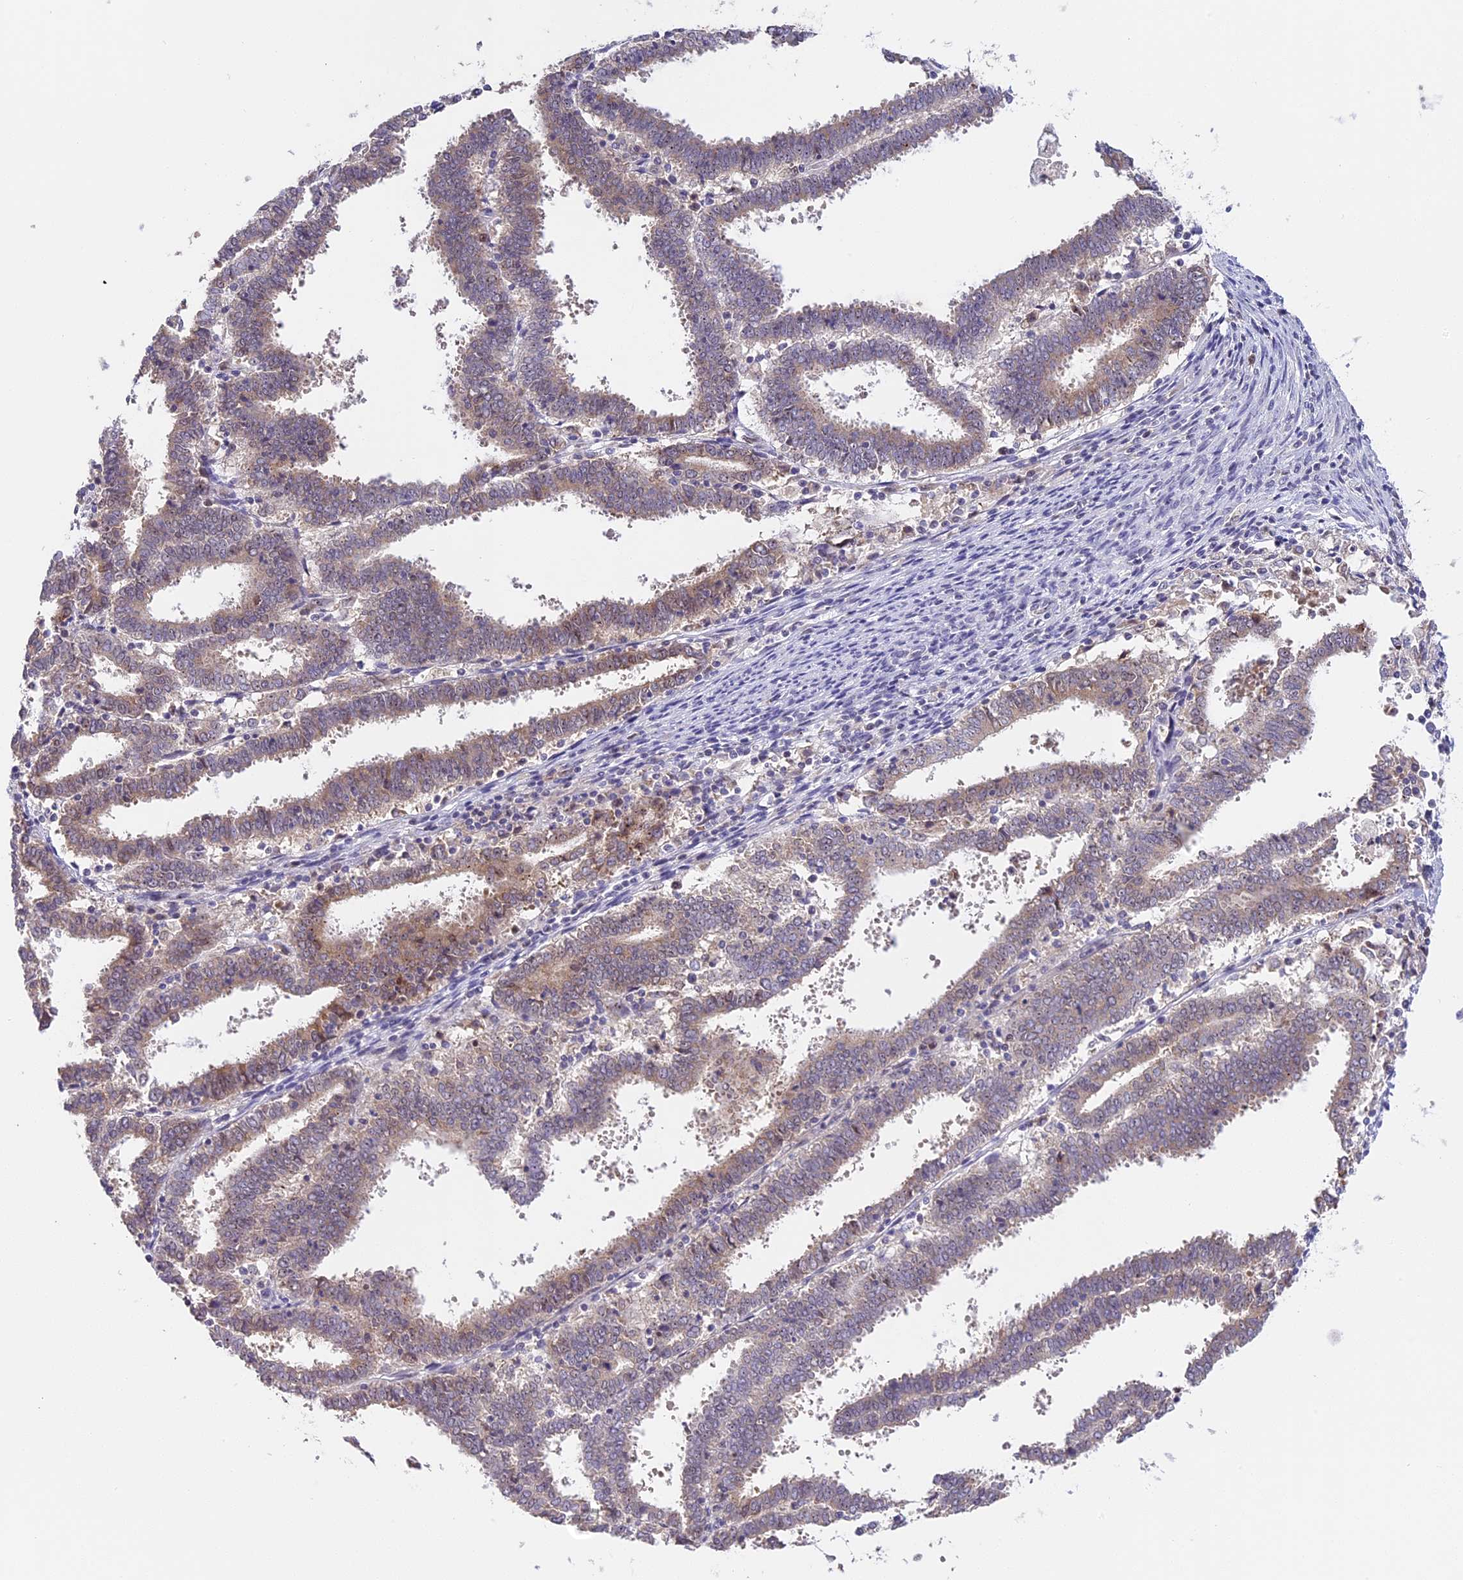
{"staining": {"intensity": "weak", "quantity": "25%-75%", "location": "cytoplasmic/membranous,nuclear"}, "tissue": "endometrial cancer", "cell_type": "Tumor cells", "image_type": "cancer", "snomed": [{"axis": "morphology", "description": "Adenocarcinoma, NOS"}, {"axis": "topography", "description": "Uterus"}], "caption": "There is low levels of weak cytoplasmic/membranous and nuclear staining in tumor cells of endometrial adenocarcinoma, as demonstrated by immunohistochemical staining (brown color).", "gene": "RAD51", "patient": {"sex": "female", "age": 83}}